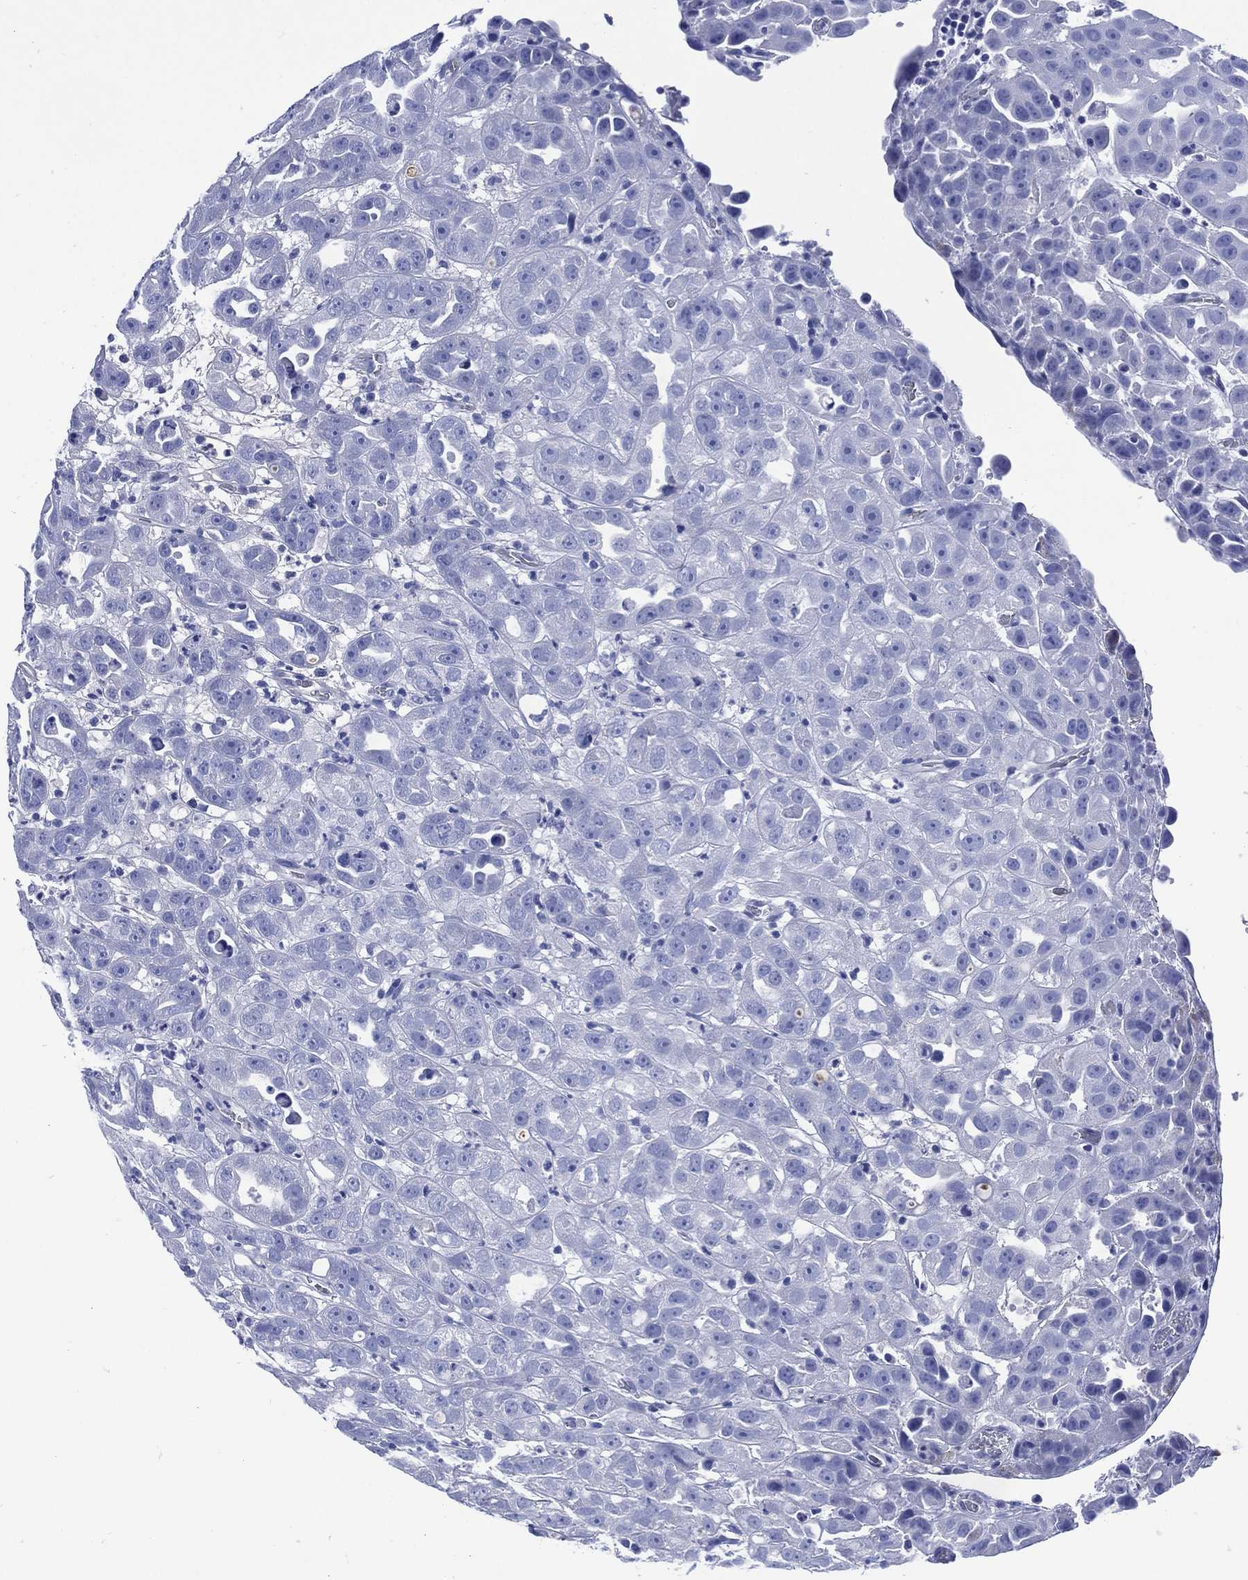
{"staining": {"intensity": "negative", "quantity": "none", "location": "none"}, "tissue": "urothelial cancer", "cell_type": "Tumor cells", "image_type": "cancer", "snomed": [{"axis": "morphology", "description": "Urothelial carcinoma, High grade"}, {"axis": "topography", "description": "Urinary bladder"}], "caption": "Image shows no significant protein expression in tumor cells of urothelial carcinoma (high-grade).", "gene": "SHCBP1L", "patient": {"sex": "female", "age": 41}}